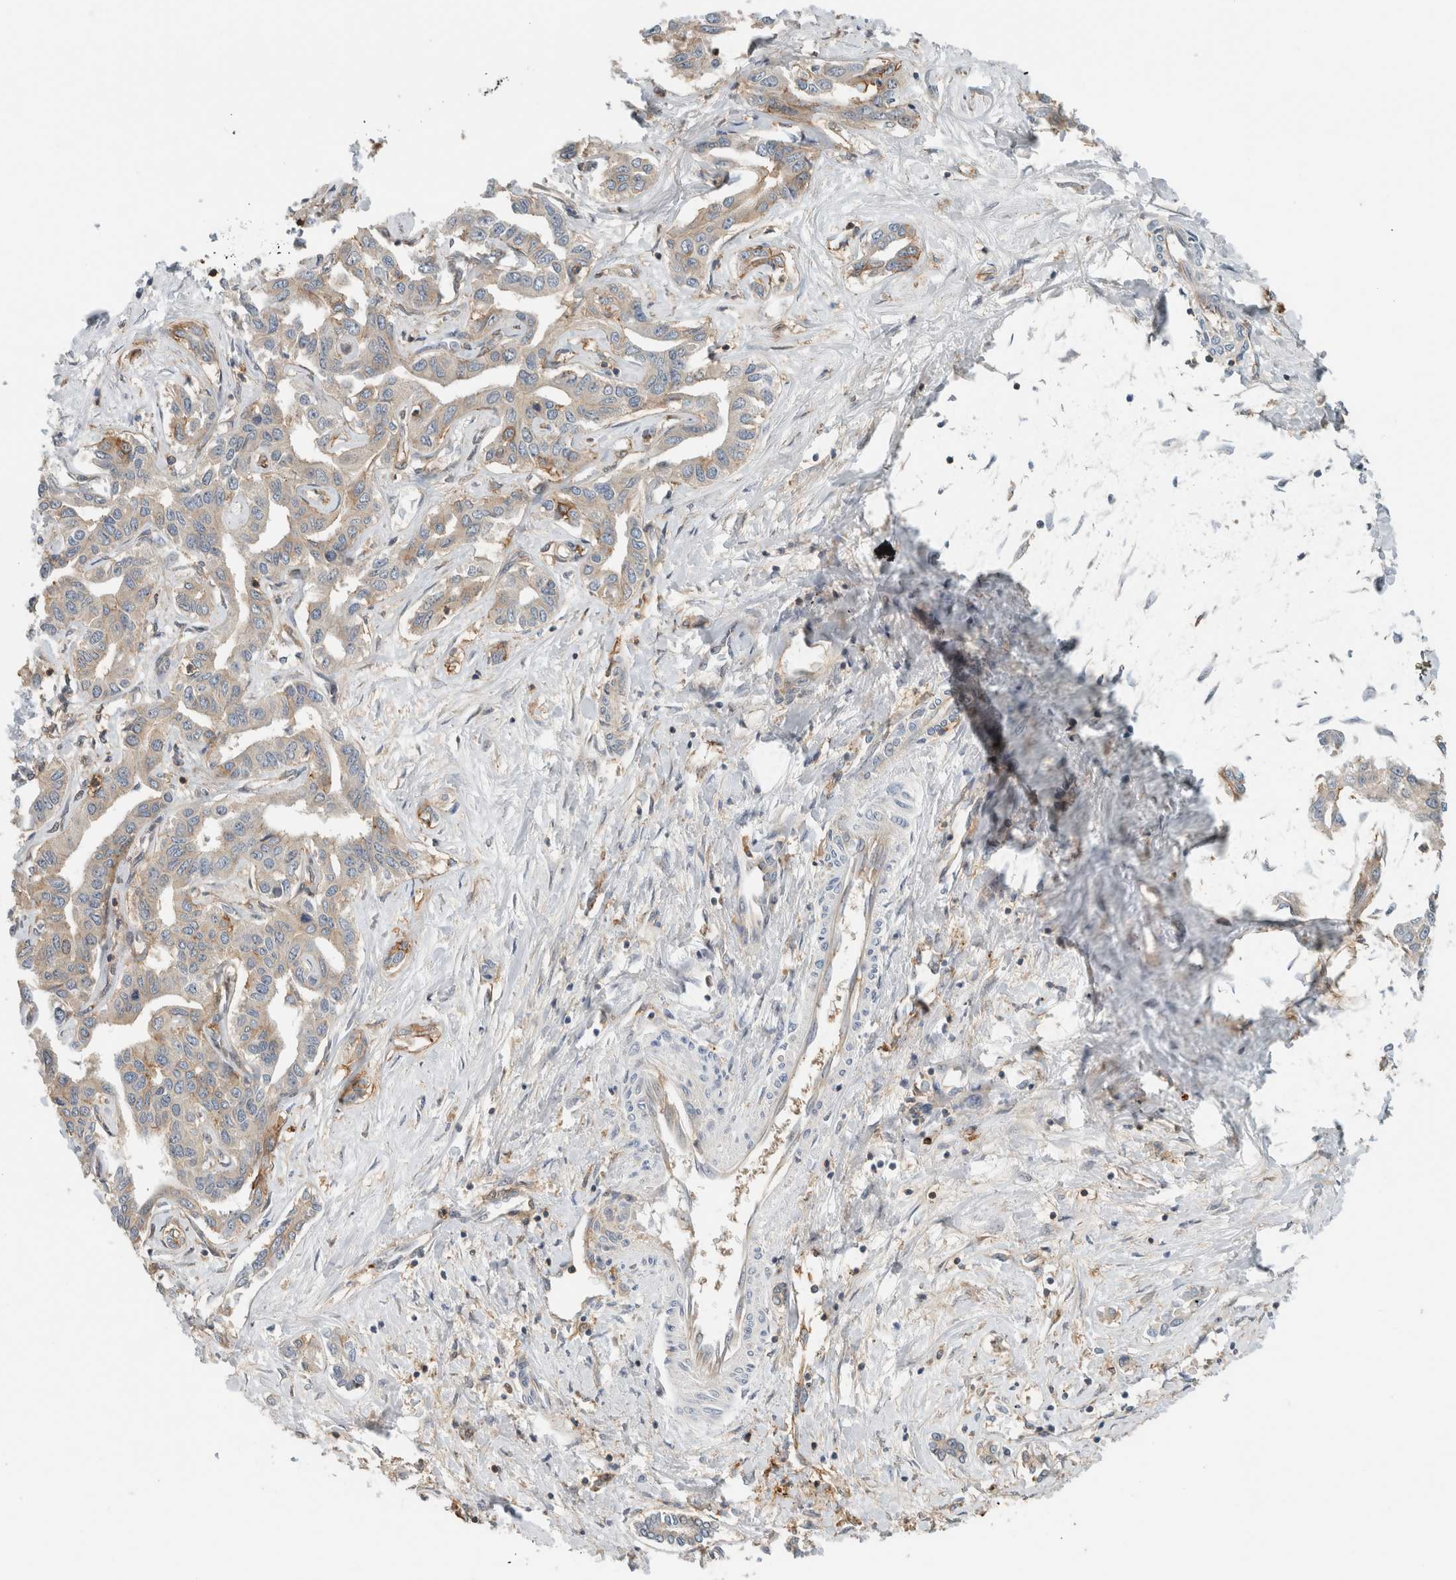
{"staining": {"intensity": "weak", "quantity": "<25%", "location": "cytoplasmic/membranous"}, "tissue": "liver cancer", "cell_type": "Tumor cells", "image_type": "cancer", "snomed": [{"axis": "morphology", "description": "Cholangiocarcinoma"}, {"axis": "topography", "description": "Liver"}], "caption": "A micrograph of liver cancer stained for a protein shows no brown staining in tumor cells. Nuclei are stained in blue.", "gene": "PFDN4", "patient": {"sex": "male", "age": 59}}